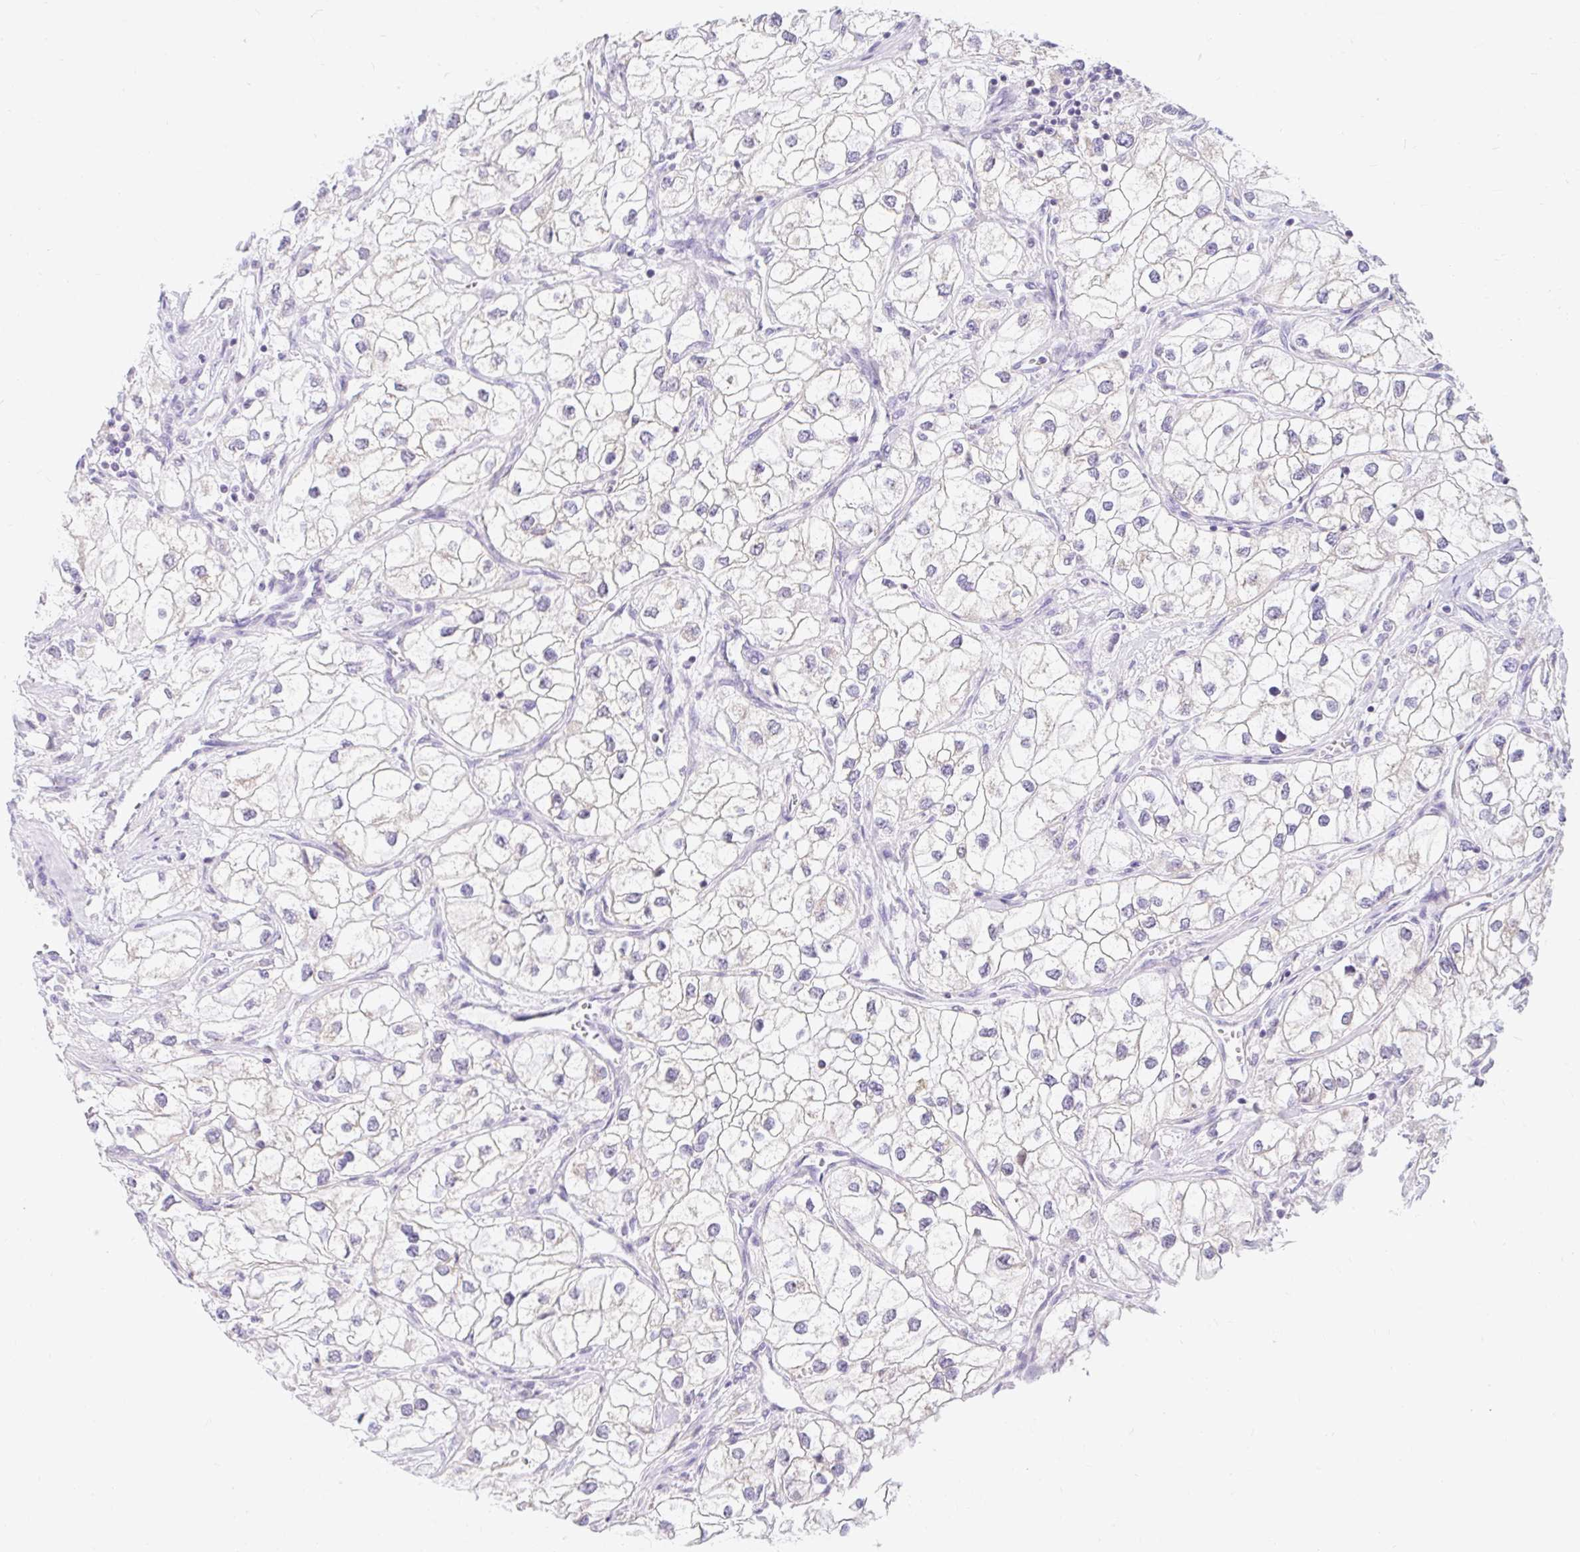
{"staining": {"intensity": "negative", "quantity": "none", "location": "none"}, "tissue": "renal cancer", "cell_type": "Tumor cells", "image_type": "cancer", "snomed": [{"axis": "morphology", "description": "Adenocarcinoma, NOS"}, {"axis": "topography", "description": "Kidney"}], "caption": "Renal cancer (adenocarcinoma) stained for a protein using immunohistochemistry (IHC) exhibits no positivity tumor cells.", "gene": "ITPK1", "patient": {"sex": "male", "age": 59}}